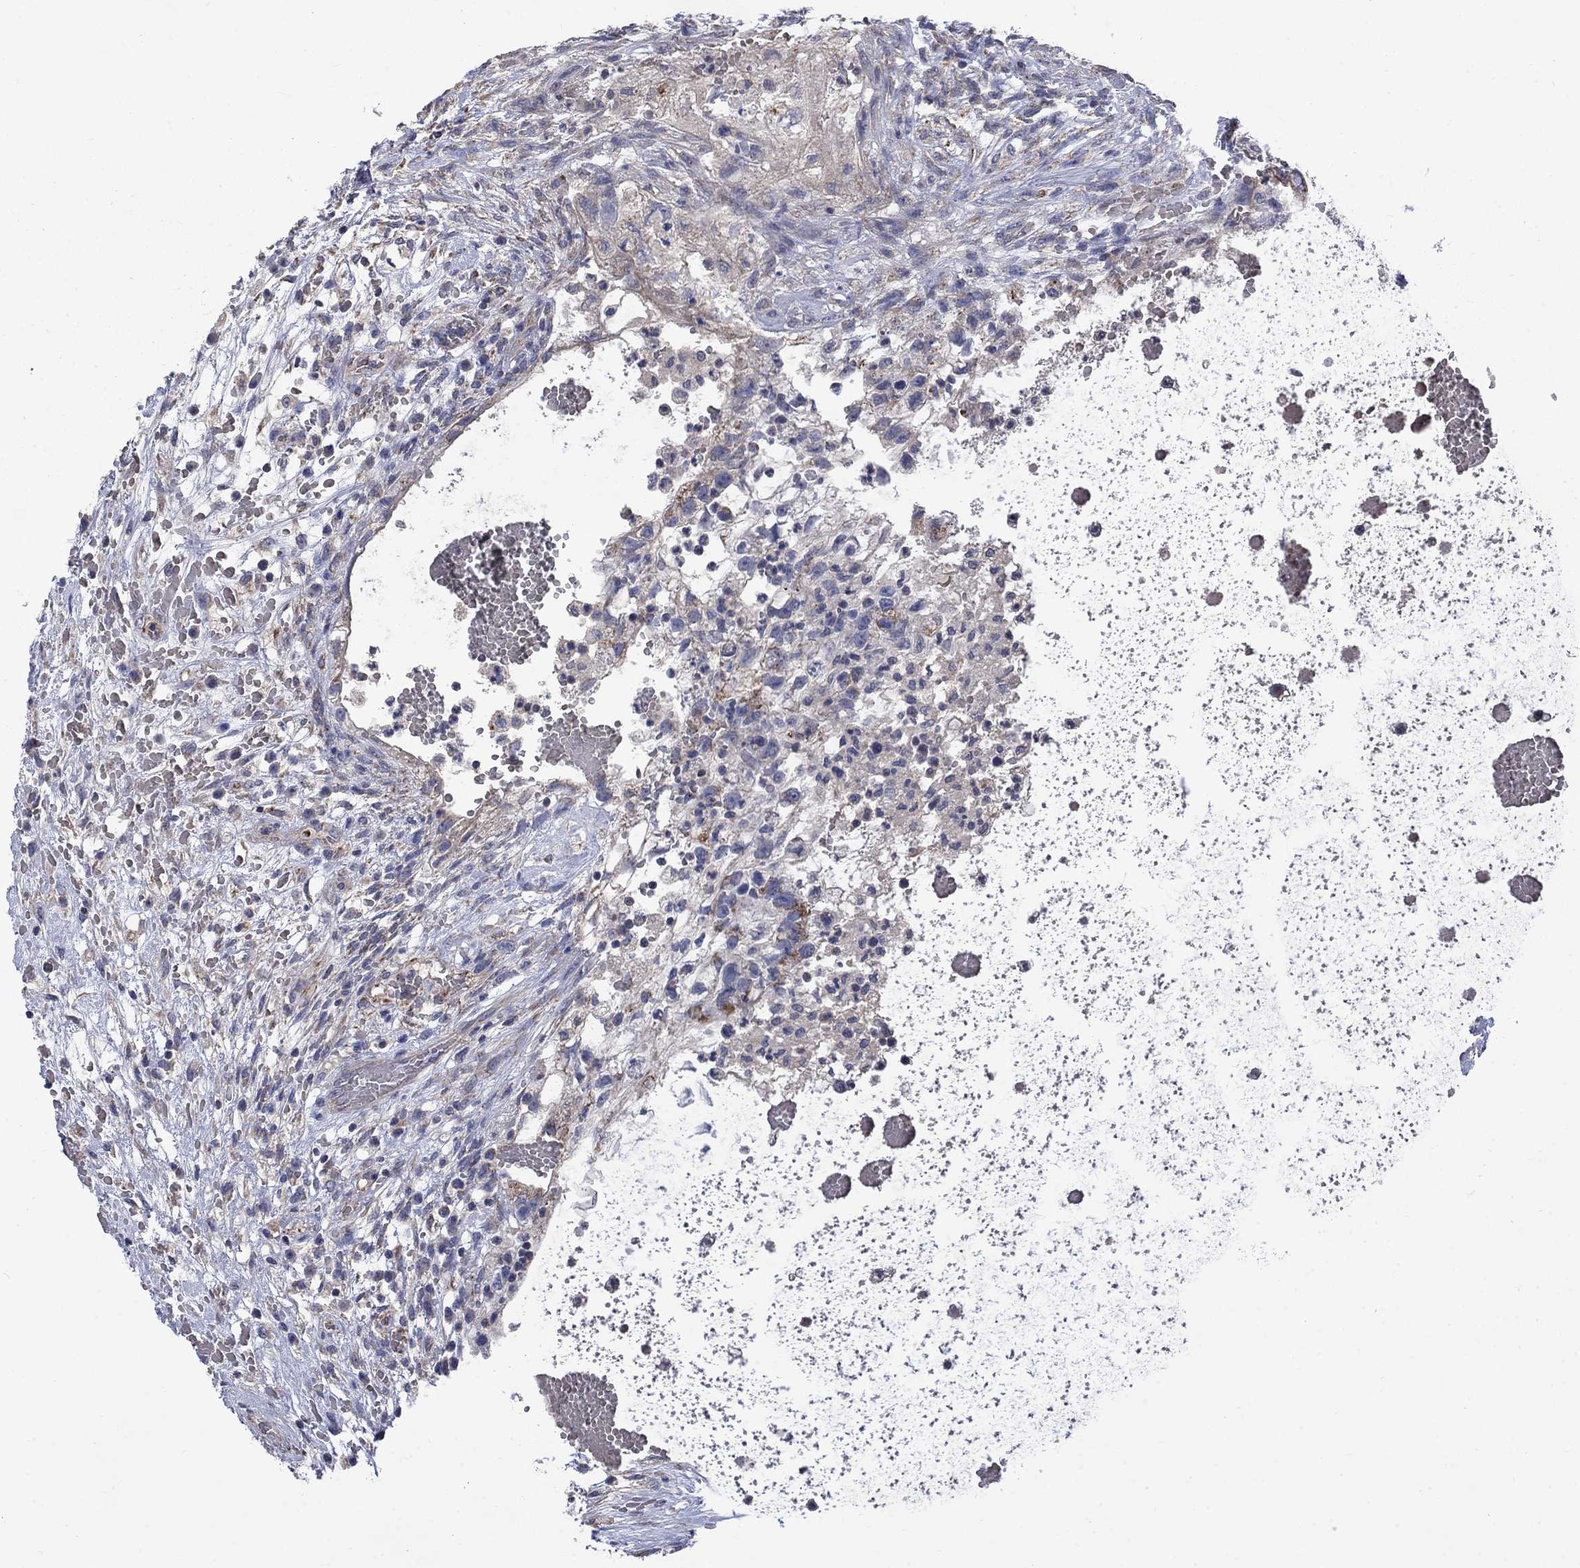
{"staining": {"intensity": "strong", "quantity": "<25%", "location": "cytoplasmic/membranous"}, "tissue": "testis cancer", "cell_type": "Tumor cells", "image_type": "cancer", "snomed": [{"axis": "morphology", "description": "Normal tissue, NOS"}, {"axis": "morphology", "description": "Carcinoma, Embryonal, NOS"}, {"axis": "topography", "description": "Testis"}, {"axis": "topography", "description": "Epididymis"}], "caption": "The immunohistochemical stain shows strong cytoplasmic/membranous staining in tumor cells of testis cancer (embryonal carcinoma) tissue.", "gene": "HSPA12A", "patient": {"sex": "male", "age": 32}}